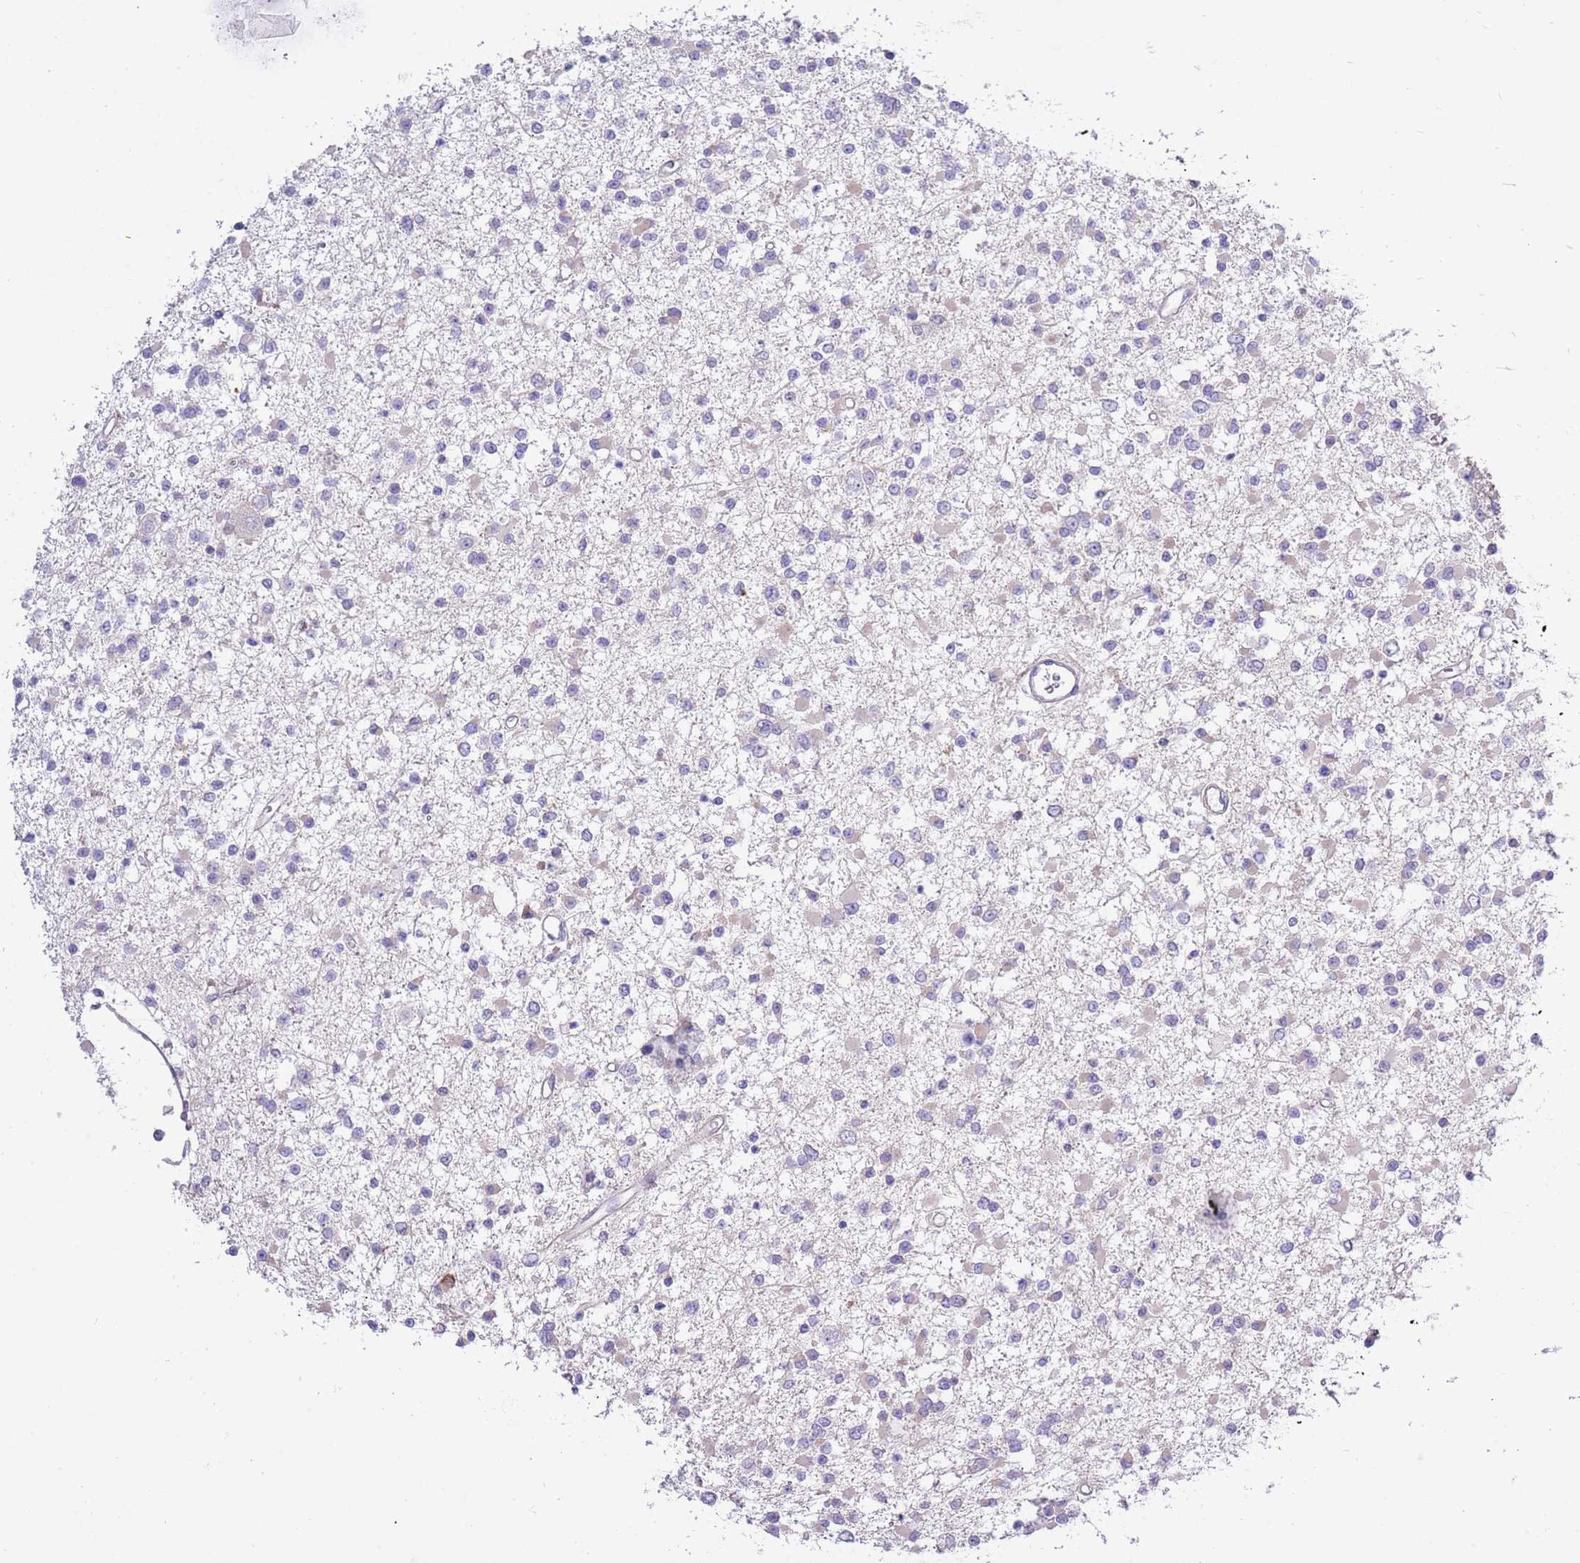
{"staining": {"intensity": "negative", "quantity": "none", "location": "none"}, "tissue": "glioma", "cell_type": "Tumor cells", "image_type": "cancer", "snomed": [{"axis": "morphology", "description": "Glioma, malignant, Low grade"}, {"axis": "topography", "description": "Brain"}], "caption": "The photomicrograph demonstrates no significant staining in tumor cells of glioma. (DAB IHC visualized using brightfield microscopy, high magnification).", "gene": "STIP1", "patient": {"sex": "female", "age": 22}}